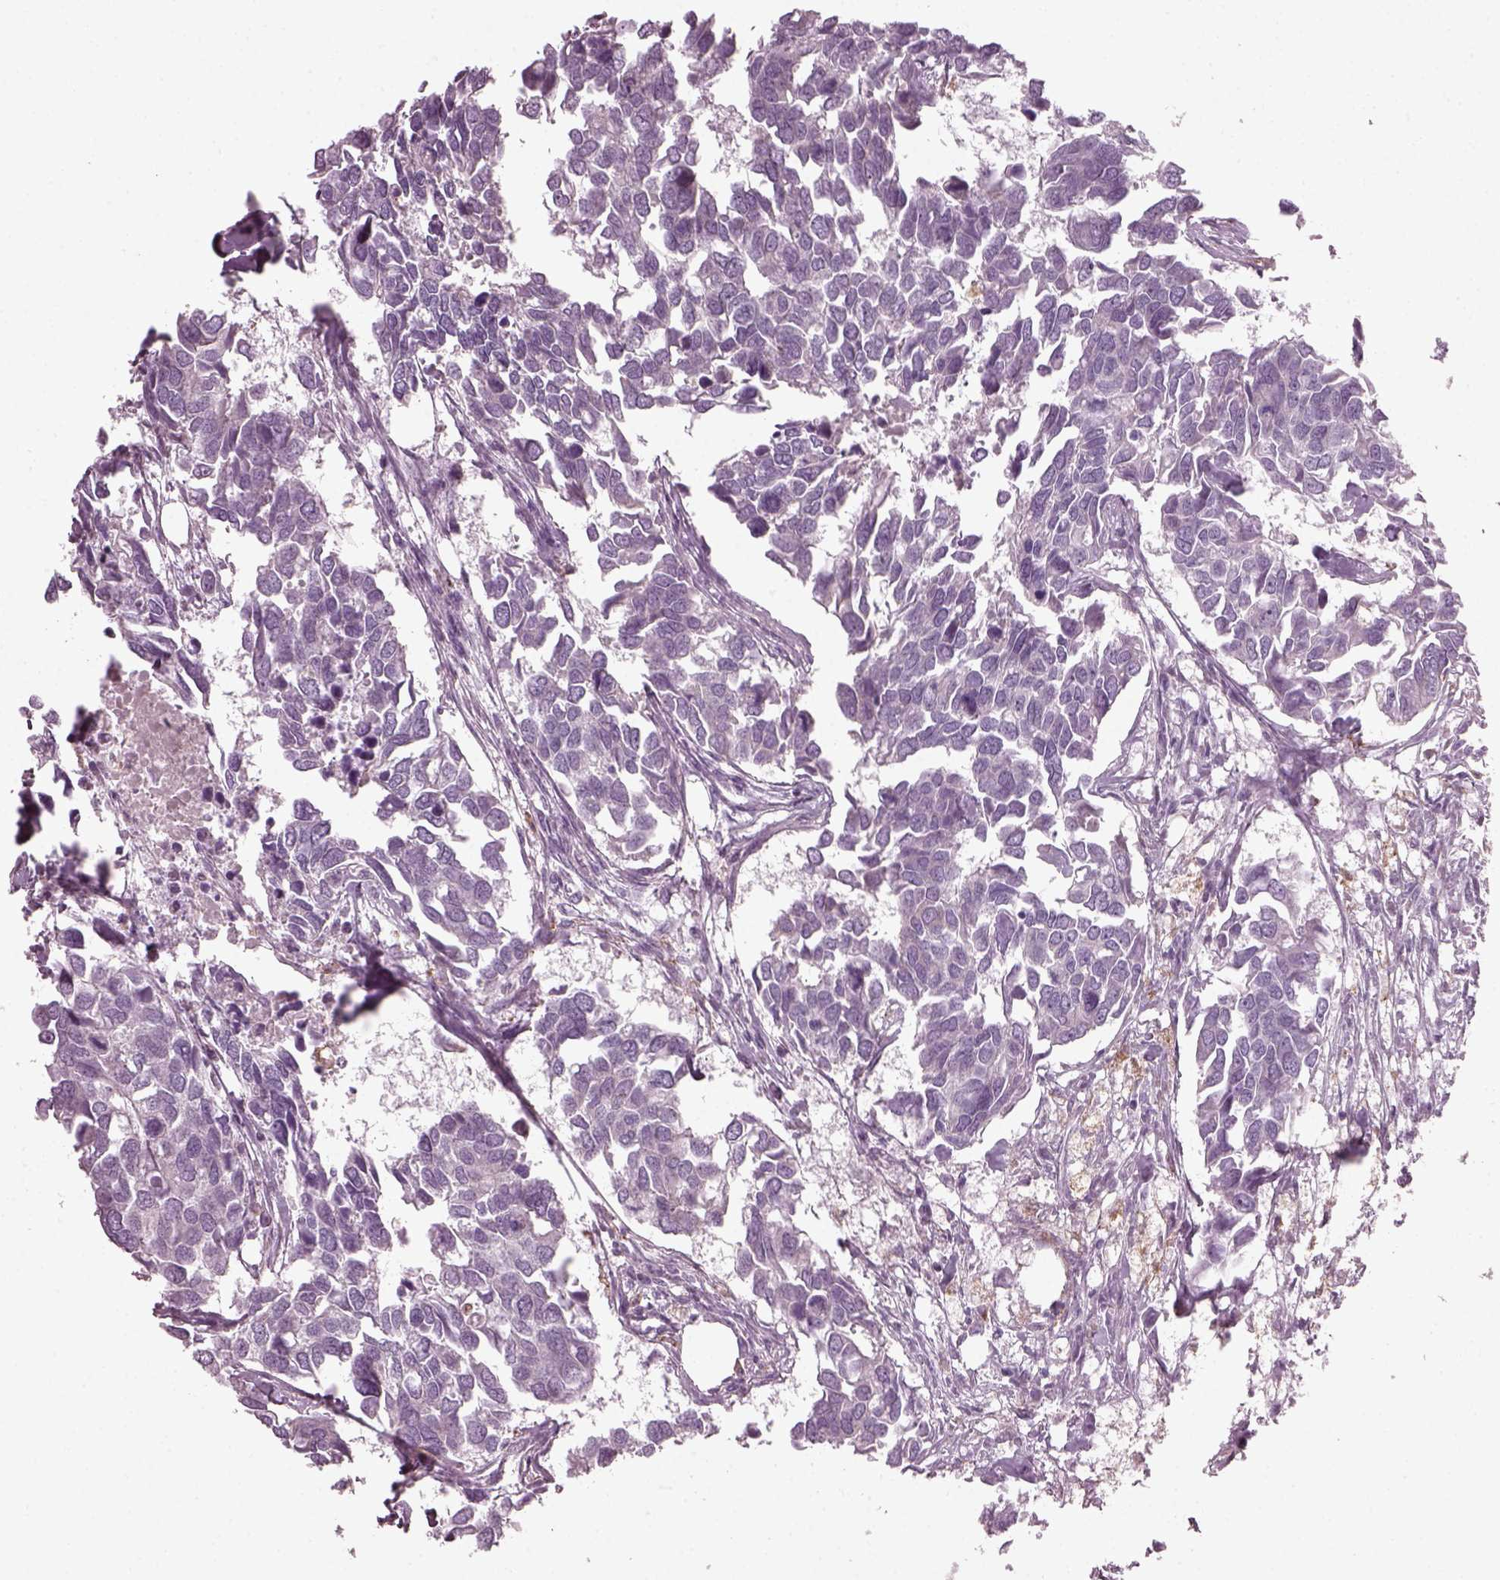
{"staining": {"intensity": "negative", "quantity": "none", "location": "none"}, "tissue": "breast cancer", "cell_type": "Tumor cells", "image_type": "cancer", "snomed": [{"axis": "morphology", "description": "Duct carcinoma"}, {"axis": "topography", "description": "Breast"}], "caption": "The histopathology image reveals no staining of tumor cells in breast cancer (invasive ductal carcinoma).", "gene": "TMEM231", "patient": {"sex": "female", "age": 83}}